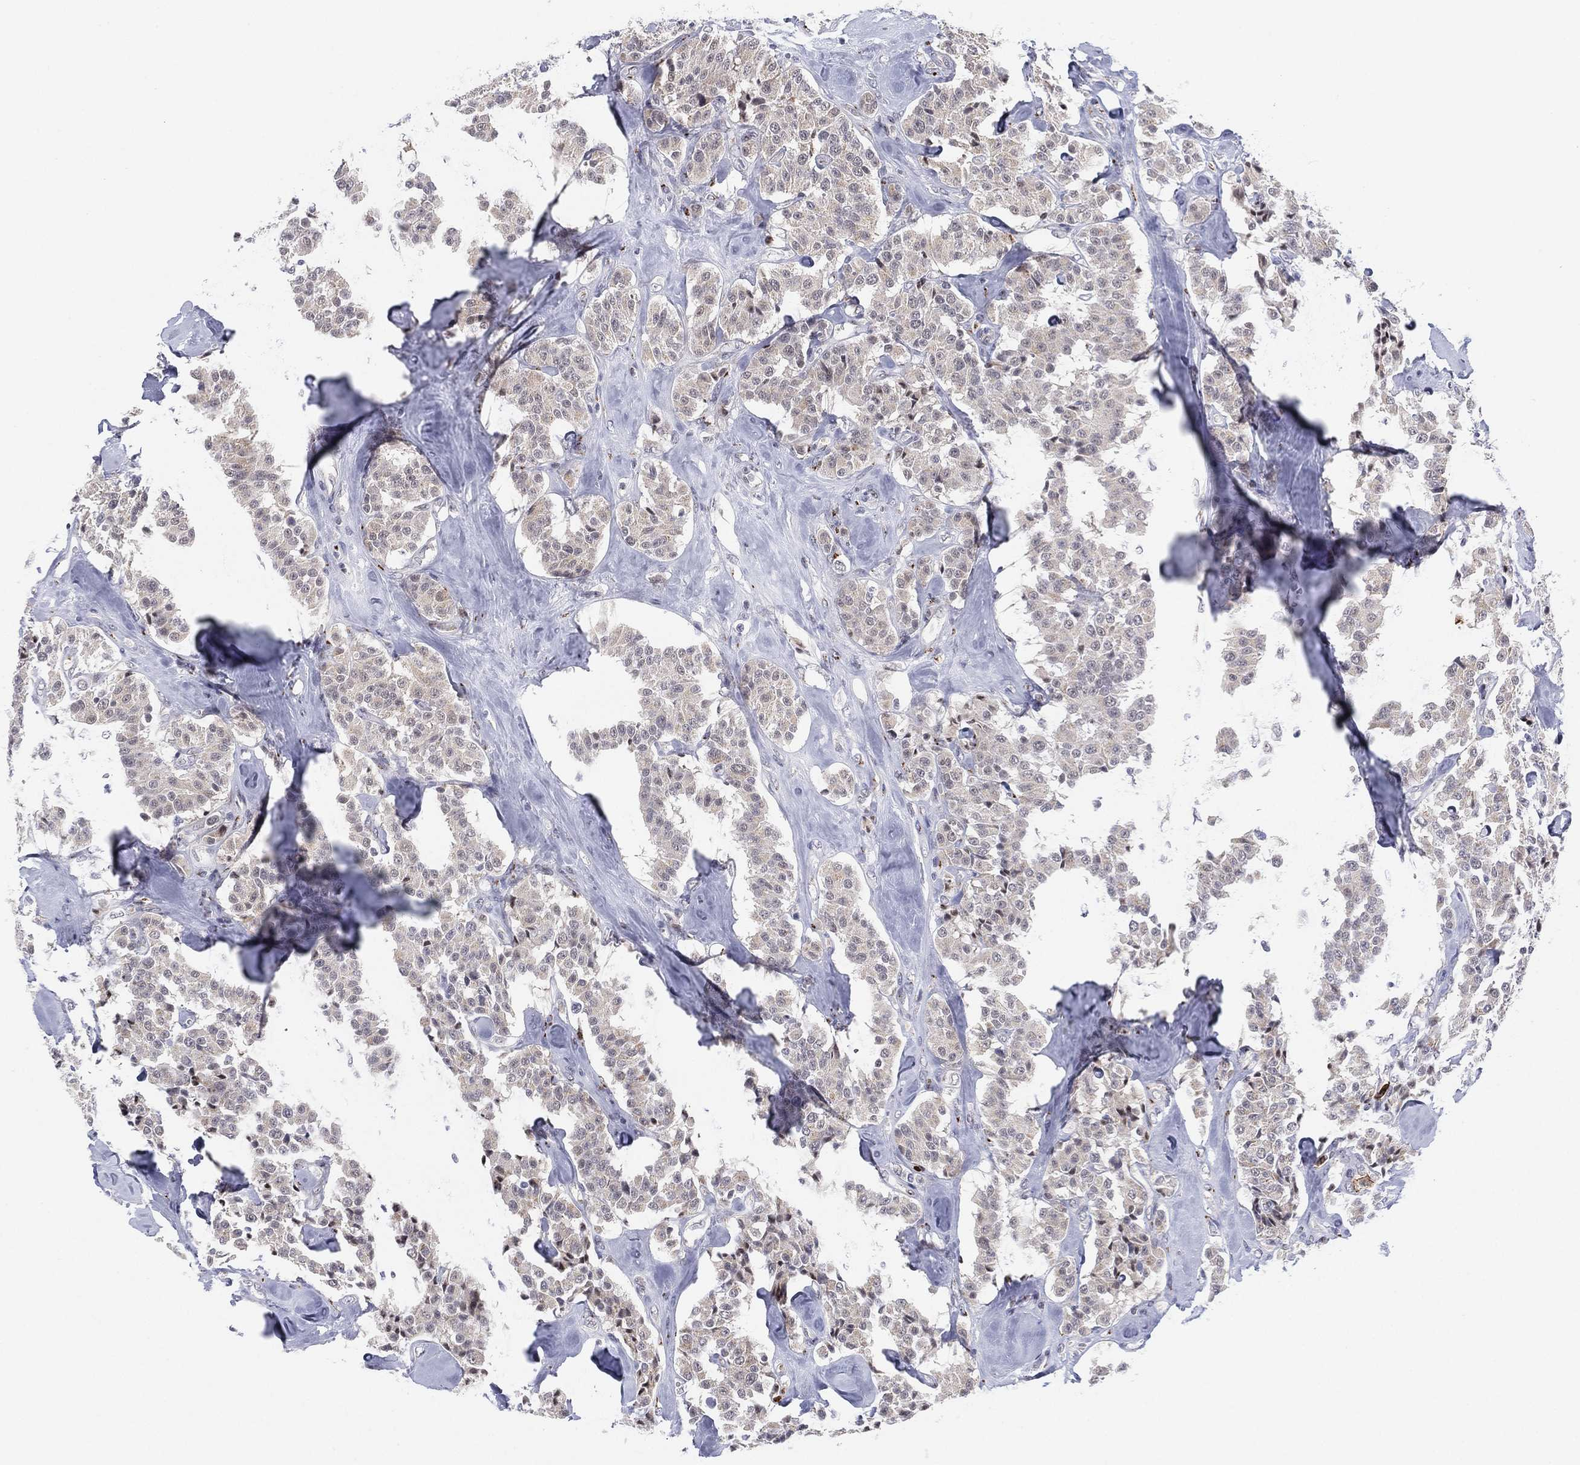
{"staining": {"intensity": "negative", "quantity": "none", "location": "none"}, "tissue": "carcinoid", "cell_type": "Tumor cells", "image_type": "cancer", "snomed": [{"axis": "morphology", "description": "Carcinoid, malignant, NOS"}, {"axis": "topography", "description": "Pancreas"}], "caption": "Immunohistochemistry (IHC) photomicrograph of neoplastic tissue: carcinoid stained with DAB exhibits no significant protein positivity in tumor cells.", "gene": "CD177", "patient": {"sex": "male", "age": 41}}